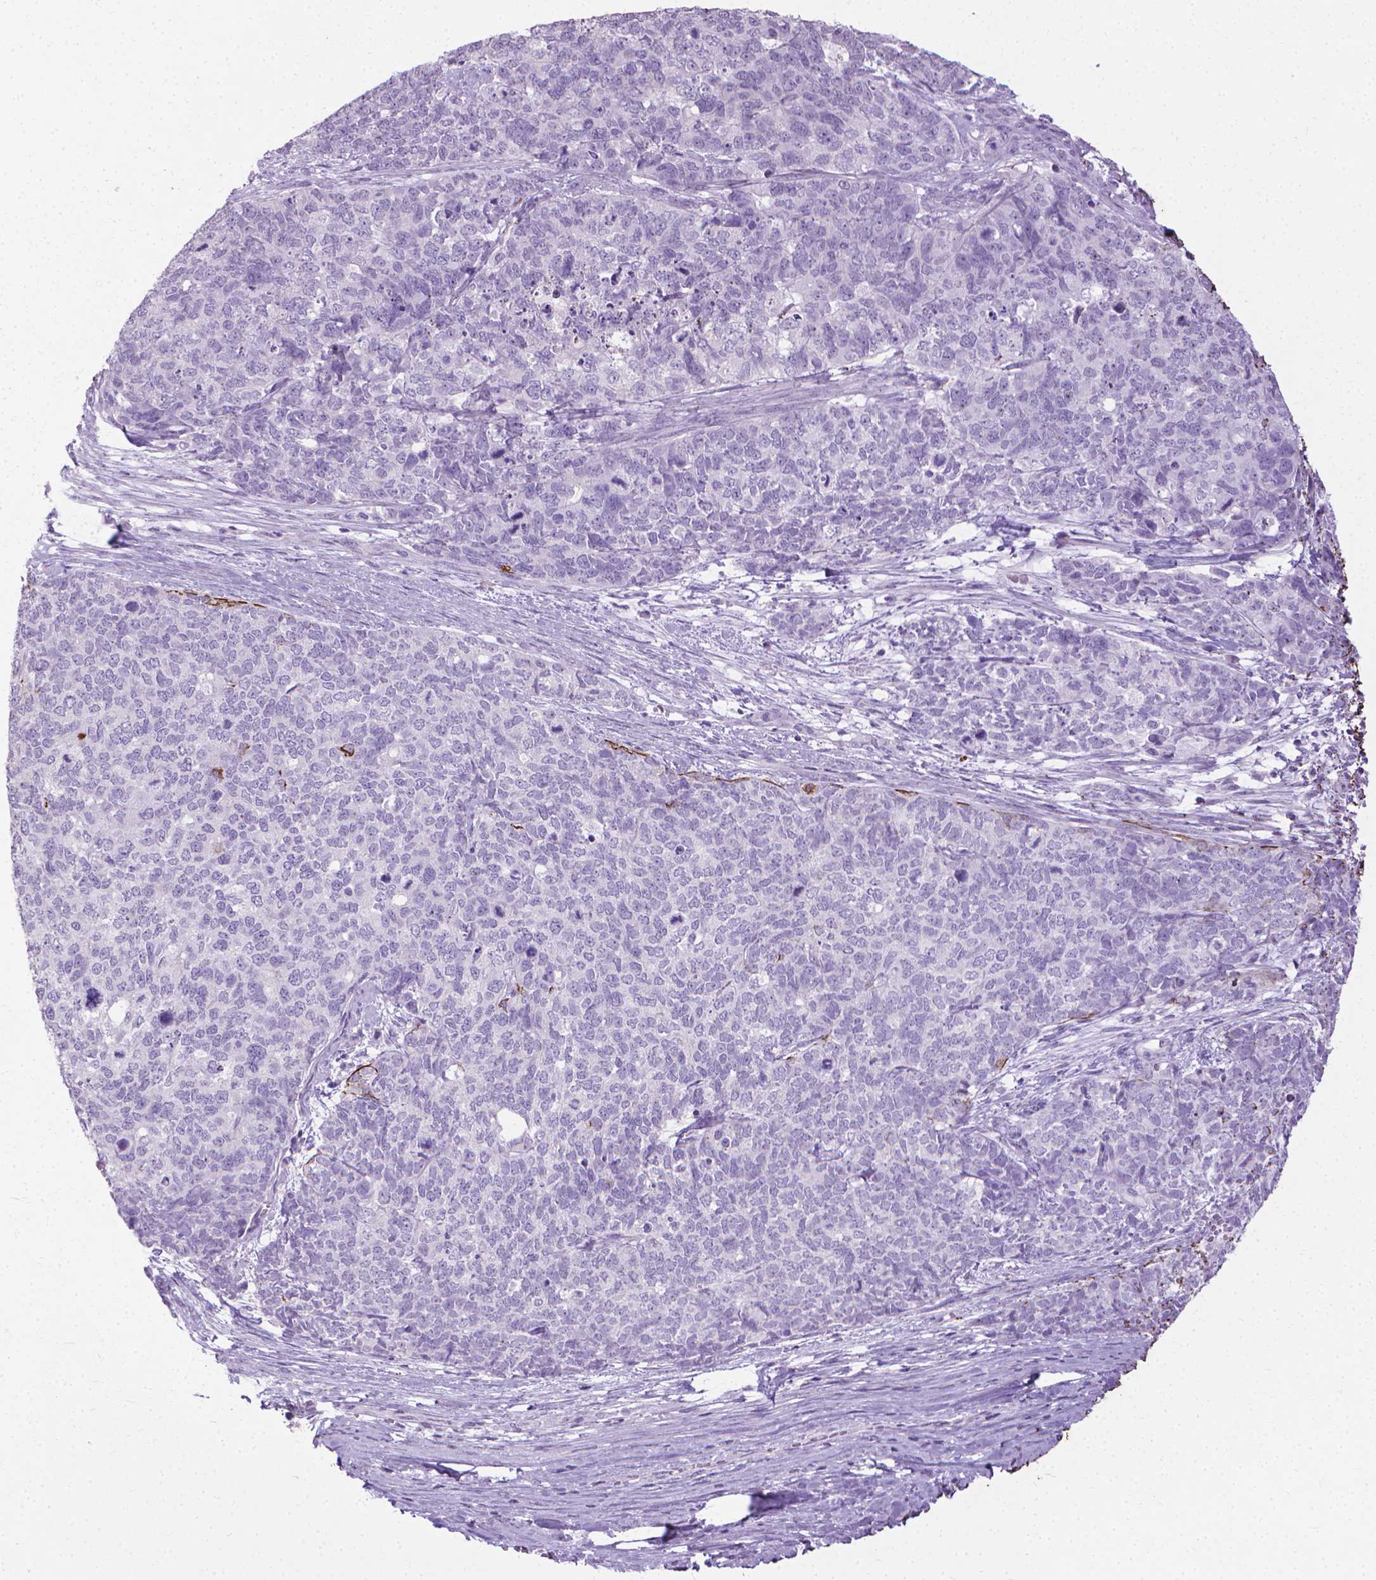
{"staining": {"intensity": "negative", "quantity": "none", "location": "none"}, "tissue": "cervical cancer", "cell_type": "Tumor cells", "image_type": "cancer", "snomed": [{"axis": "morphology", "description": "Squamous cell carcinoma, NOS"}, {"axis": "topography", "description": "Cervix"}], "caption": "Immunohistochemistry (IHC) histopathology image of squamous cell carcinoma (cervical) stained for a protein (brown), which shows no expression in tumor cells.", "gene": "KRT5", "patient": {"sex": "female", "age": 63}}